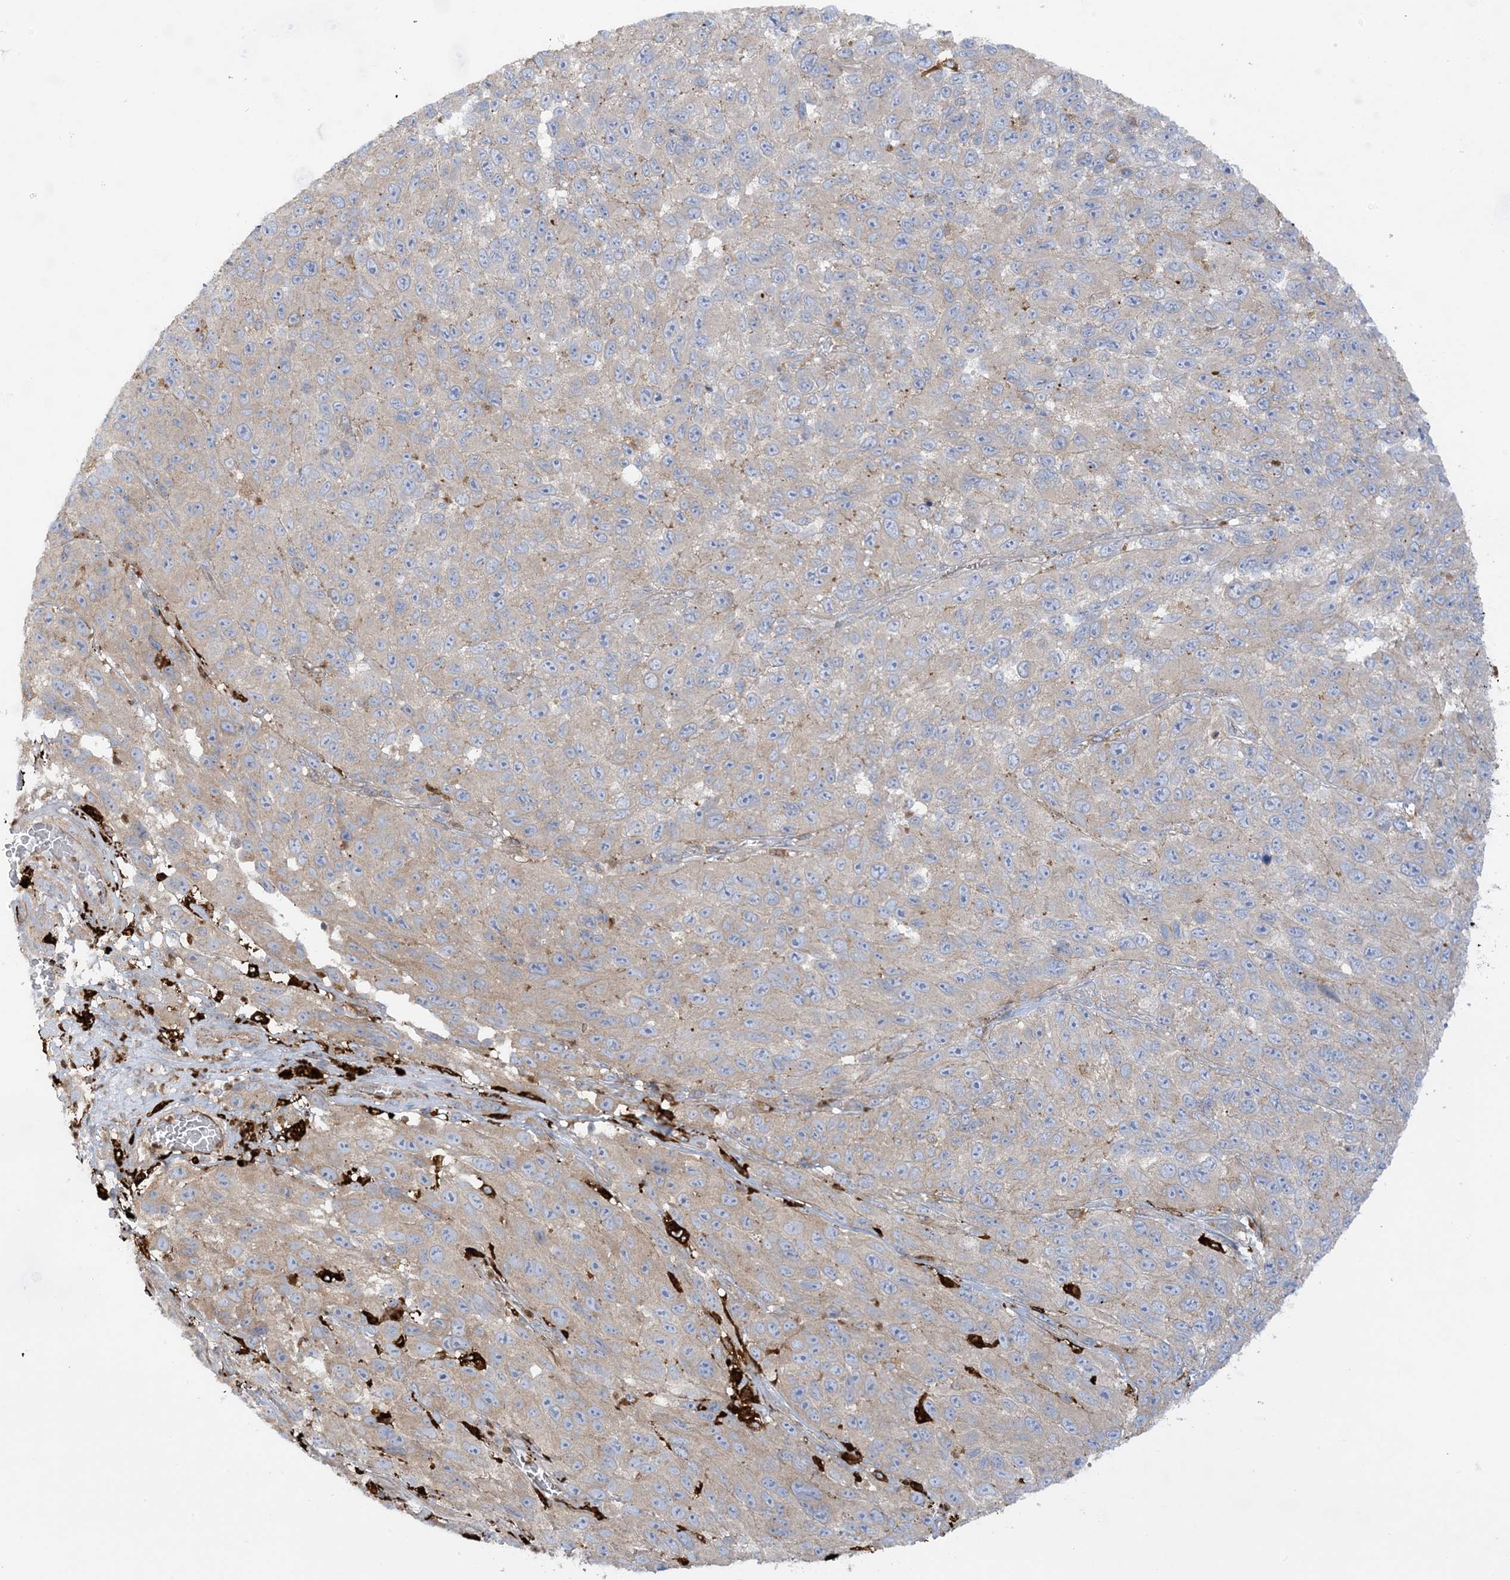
{"staining": {"intensity": "weak", "quantity": "25%-75%", "location": "cytoplasmic/membranous"}, "tissue": "melanoma", "cell_type": "Tumor cells", "image_type": "cancer", "snomed": [{"axis": "morphology", "description": "Malignant melanoma, NOS"}, {"axis": "topography", "description": "Skin"}], "caption": "Malignant melanoma stained with DAB (3,3'-diaminobenzidine) IHC demonstrates low levels of weak cytoplasmic/membranous positivity in approximately 25%-75% of tumor cells.", "gene": "ICMT", "patient": {"sex": "female", "age": 96}}